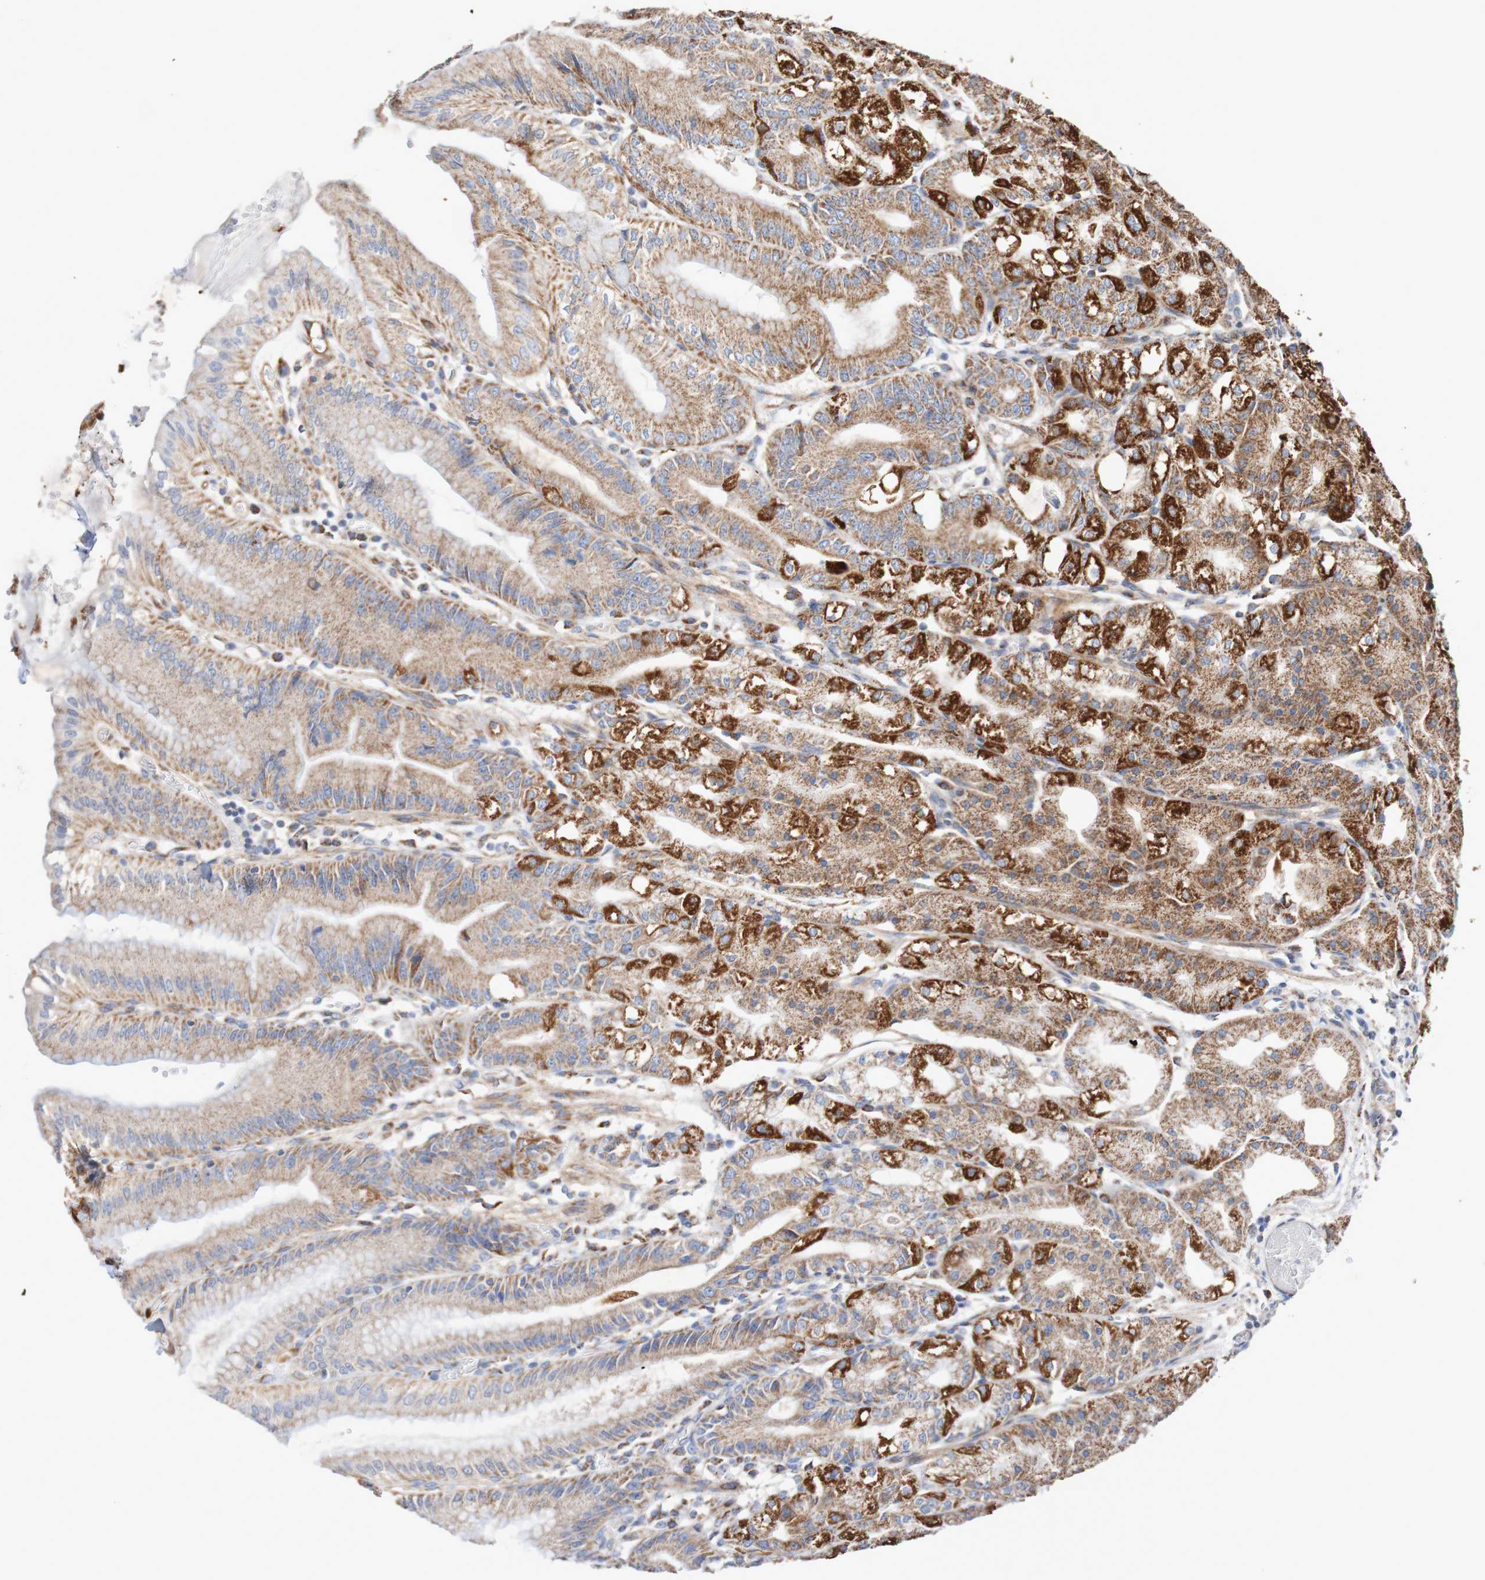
{"staining": {"intensity": "strong", "quantity": "25%-75%", "location": "cytoplasmic/membranous"}, "tissue": "stomach", "cell_type": "Glandular cells", "image_type": "normal", "snomed": [{"axis": "morphology", "description": "Normal tissue, NOS"}, {"axis": "topography", "description": "Stomach, lower"}], "caption": "Protein staining exhibits strong cytoplasmic/membranous expression in about 25%-75% of glandular cells in benign stomach. (brown staining indicates protein expression, while blue staining denotes nuclei).", "gene": "MMEL1", "patient": {"sex": "male", "age": 71}}